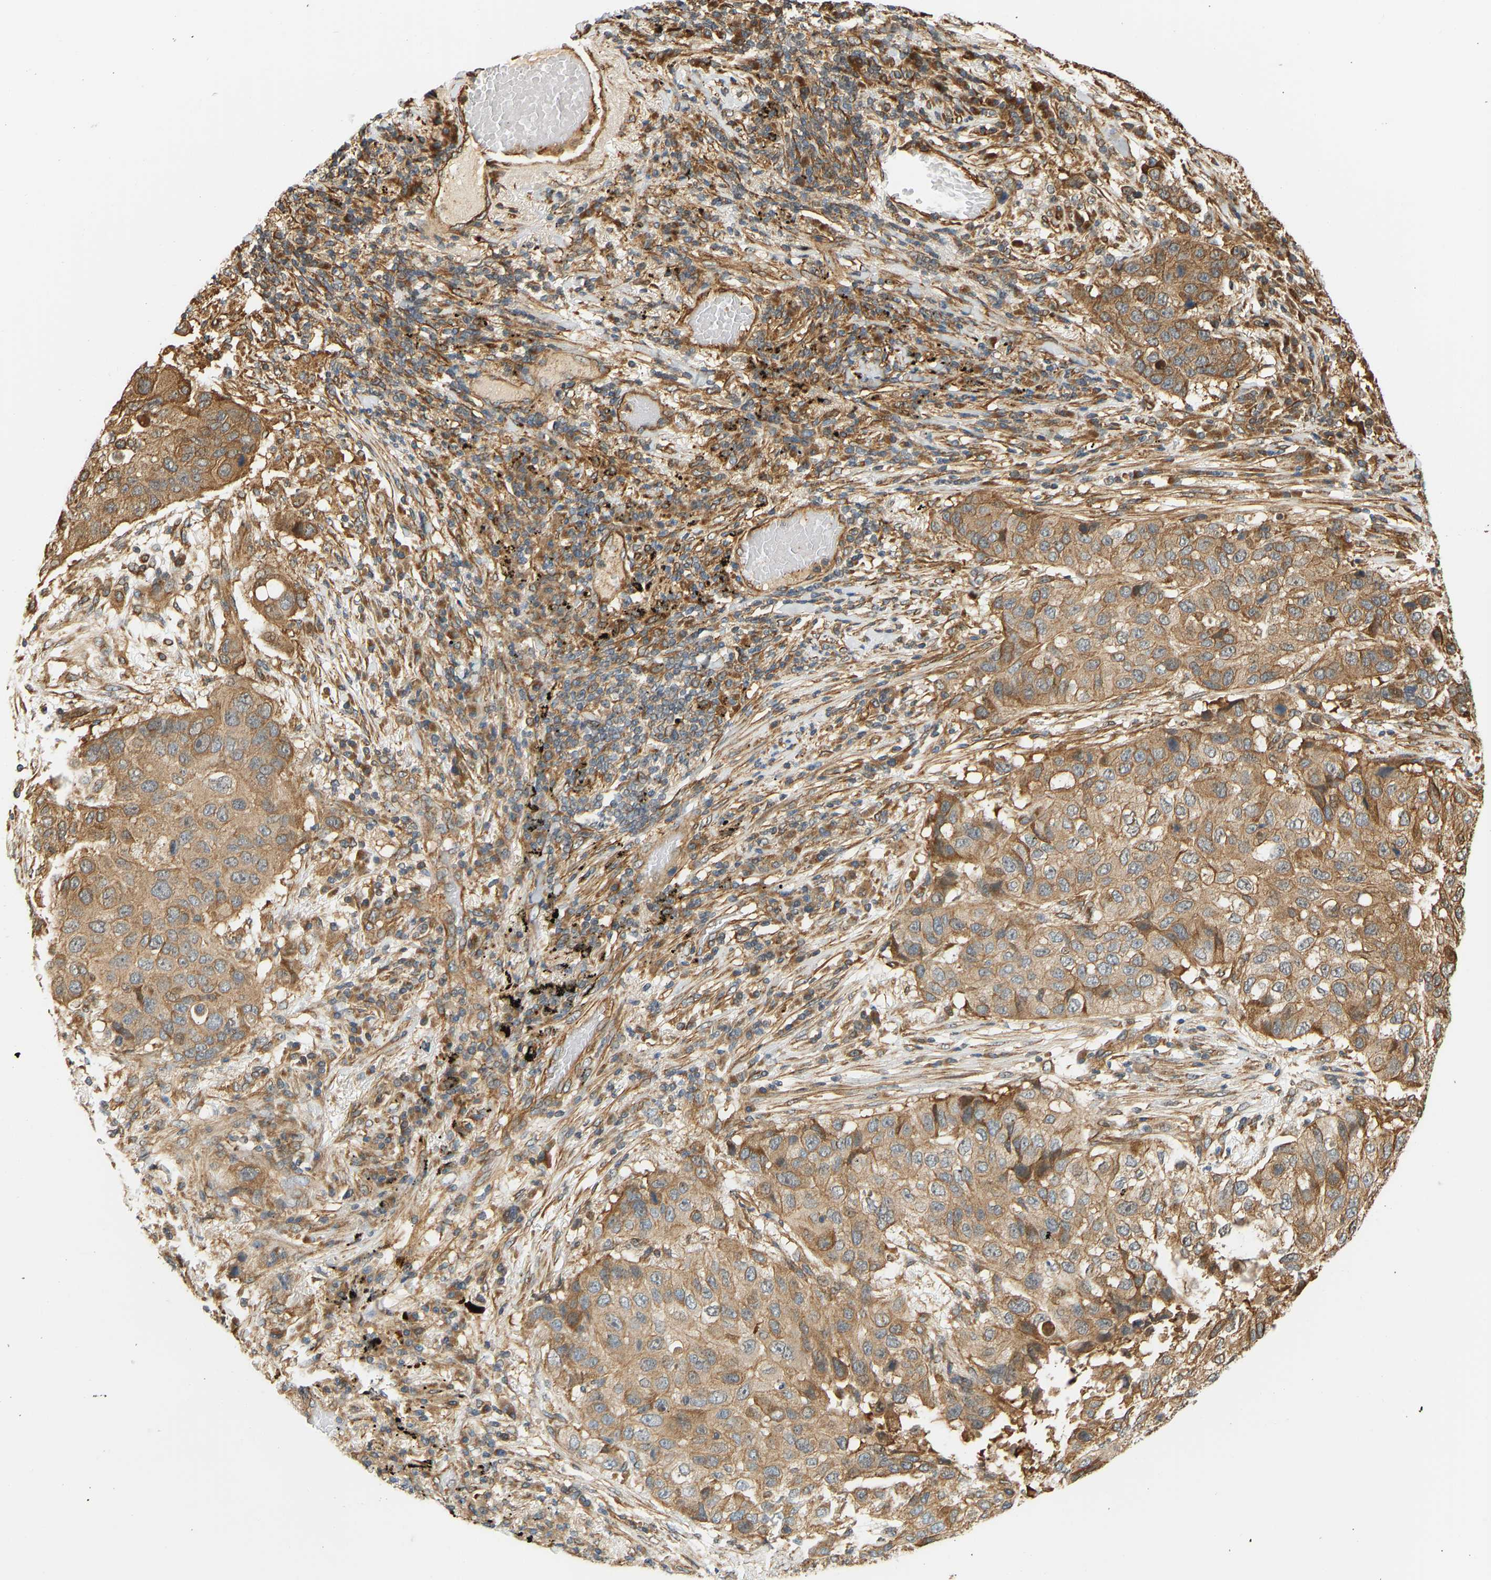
{"staining": {"intensity": "moderate", "quantity": ">75%", "location": "cytoplasmic/membranous"}, "tissue": "lung cancer", "cell_type": "Tumor cells", "image_type": "cancer", "snomed": [{"axis": "morphology", "description": "Squamous cell carcinoma, NOS"}, {"axis": "topography", "description": "Lung"}], "caption": "Moderate cytoplasmic/membranous protein staining is identified in about >75% of tumor cells in lung squamous cell carcinoma.", "gene": "CEP57", "patient": {"sex": "male", "age": 57}}